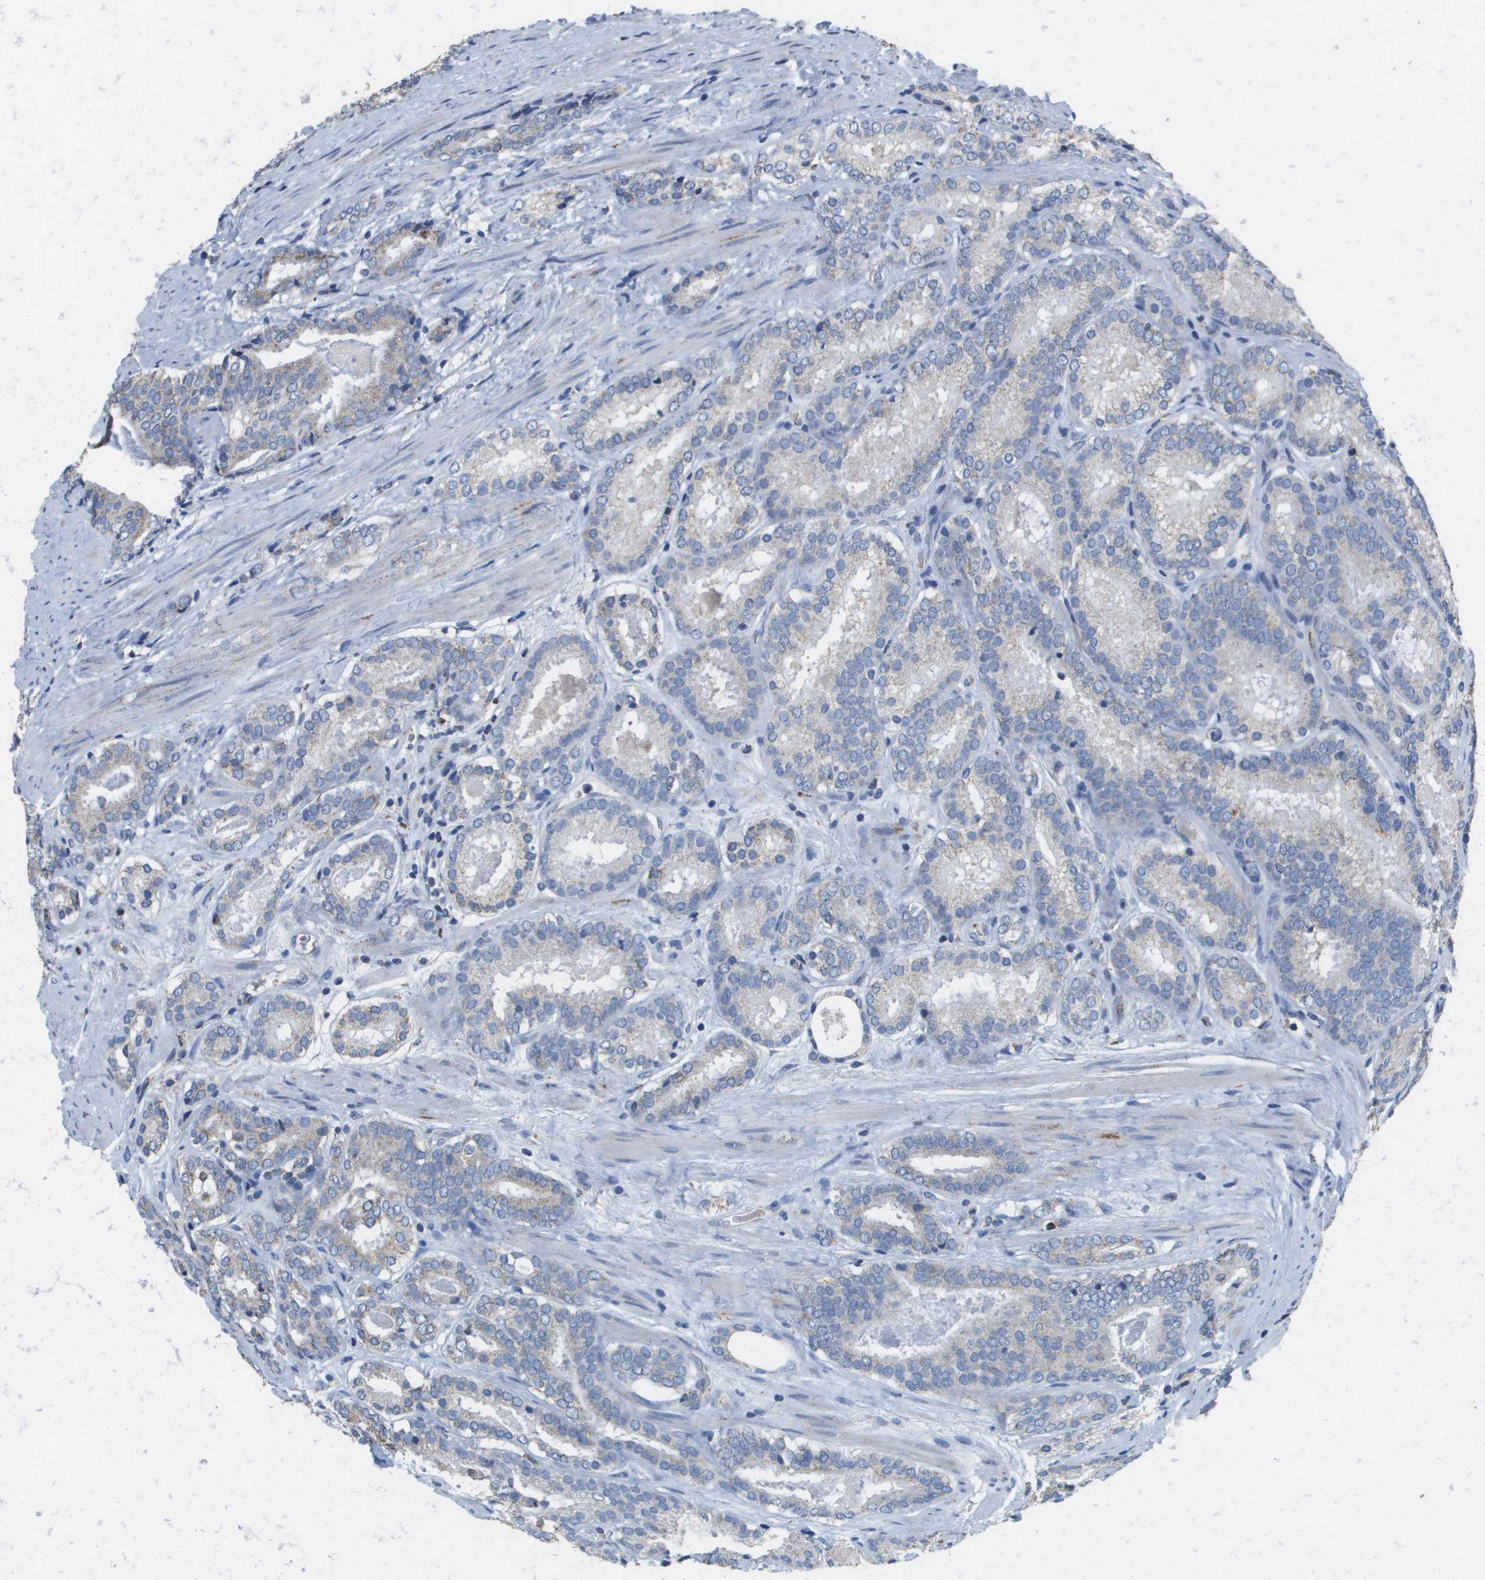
{"staining": {"intensity": "moderate", "quantity": "25%-75%", "location": "cytoplasmic/membranous"}, "tissue": "prostate cancer", "cell_type": "Tumor cells", "image_type": "cancer", "snomed": [{"axis": "morphology", "description": "Adenocarcinoma, Low grade"}, {"axis": "topography", "description": "Prostate"}], "caption": "High-magnification brightfield microscopy of adenocarcinoma (low-grade) (prostate) stained with DAB (3,3'-diaminobenzidine) (brown) and counterstained with hematoxylin (blue). tumor cells exhibit moderate cytoplasmic/membranous staining is identified in about25%-75% of cells. (DAB = brown stain, brightfield microscopy at high magnification).", "gene": "ATP5F1B", "patient": {"sex": "male", "age": 69}}